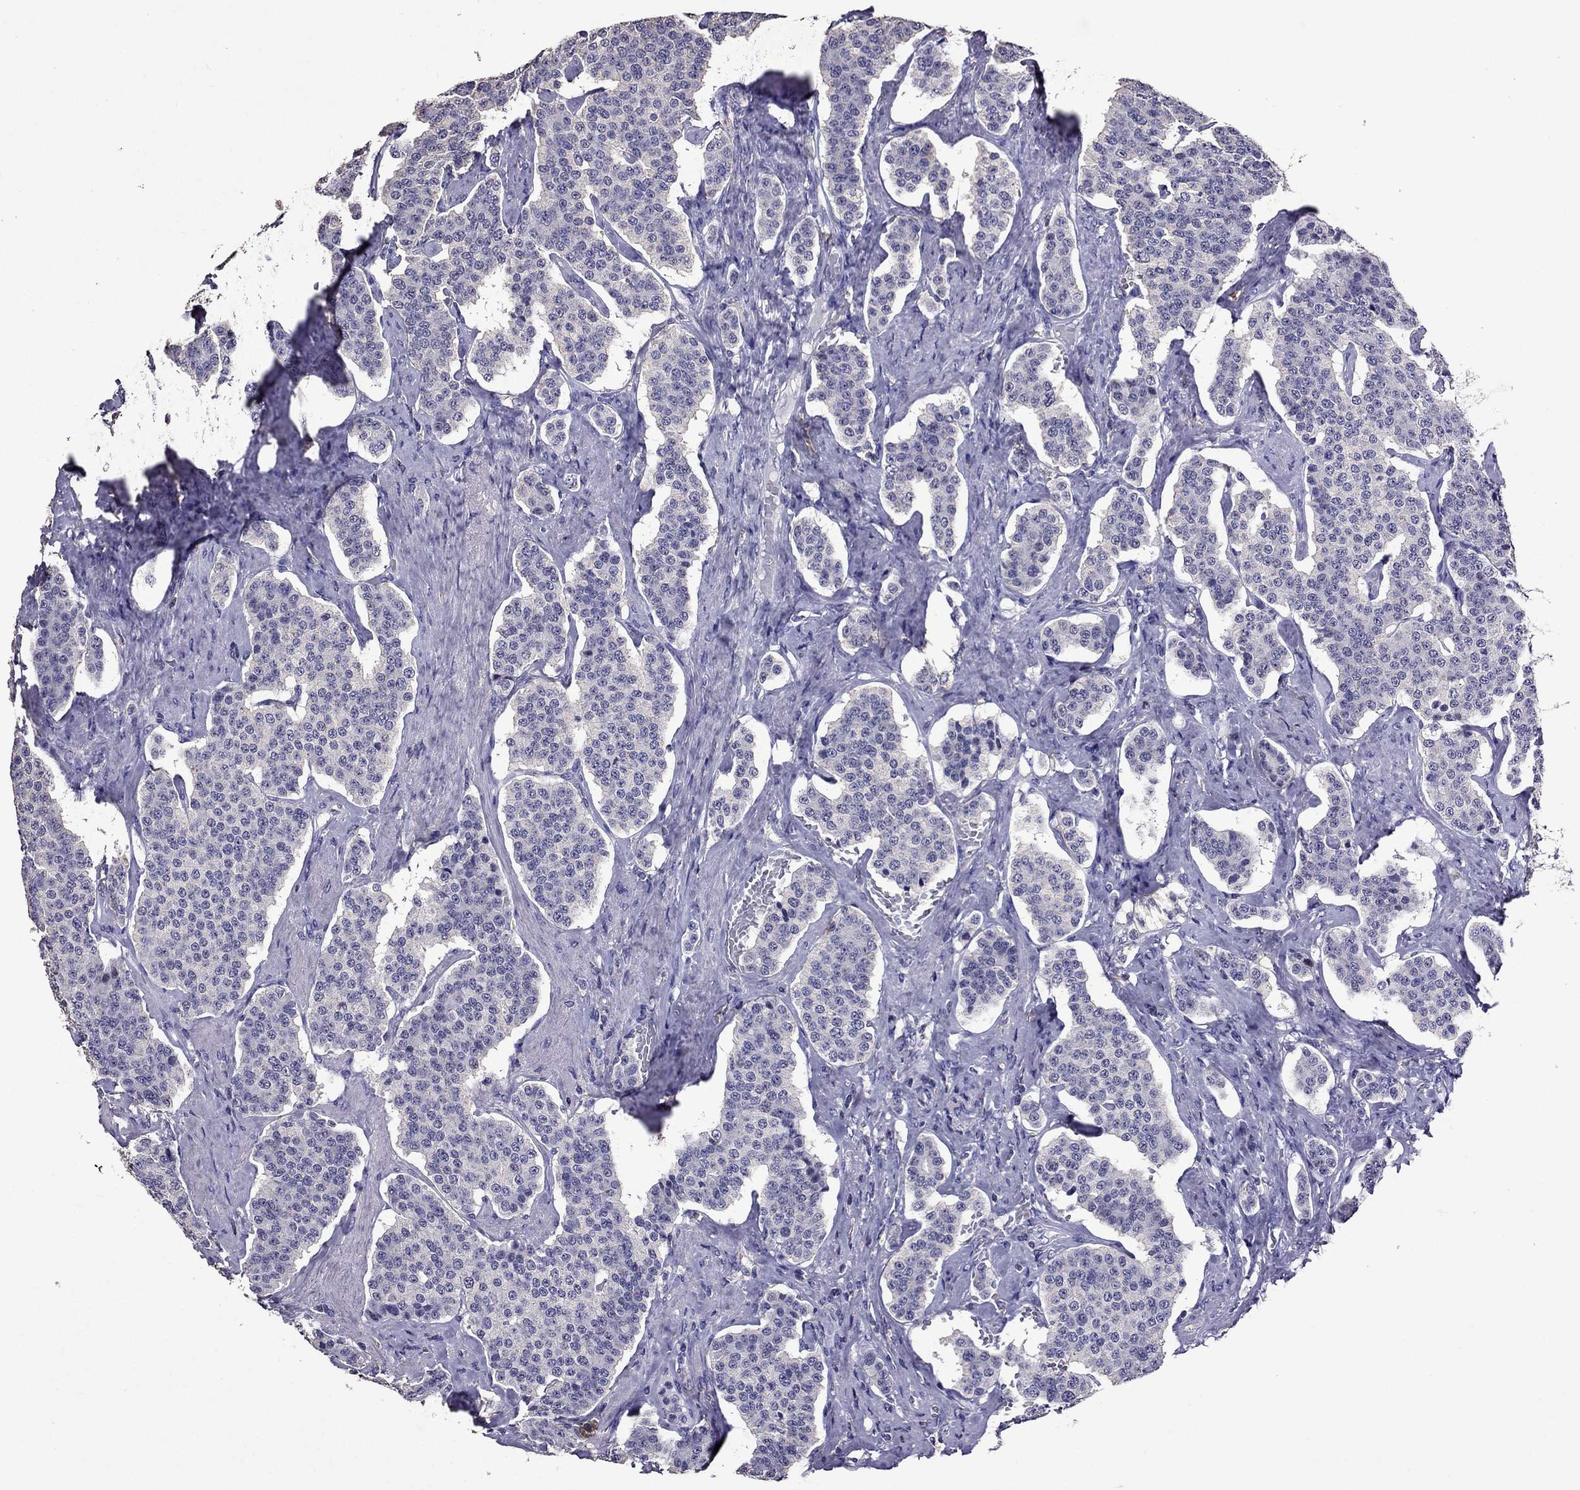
{"staining": {"intensity": "negative", "quantity": "none", "location": "none"}, "tissue": "carcinoid", "cell_type": "Tumor cells", "image_type": "cancer", "snomed": [{"axis": "morphology", "description": "Carcinoid, malignant, NOS"}, {"axis": "topography", "description": "Small intestine"}], "caption": "A histopathology image of malignant carcinoid stained for a protein reveals no brown staining in tumor cells.", "gene": "NKX3-1", "patient": {"sex": "female", "age": 58}}